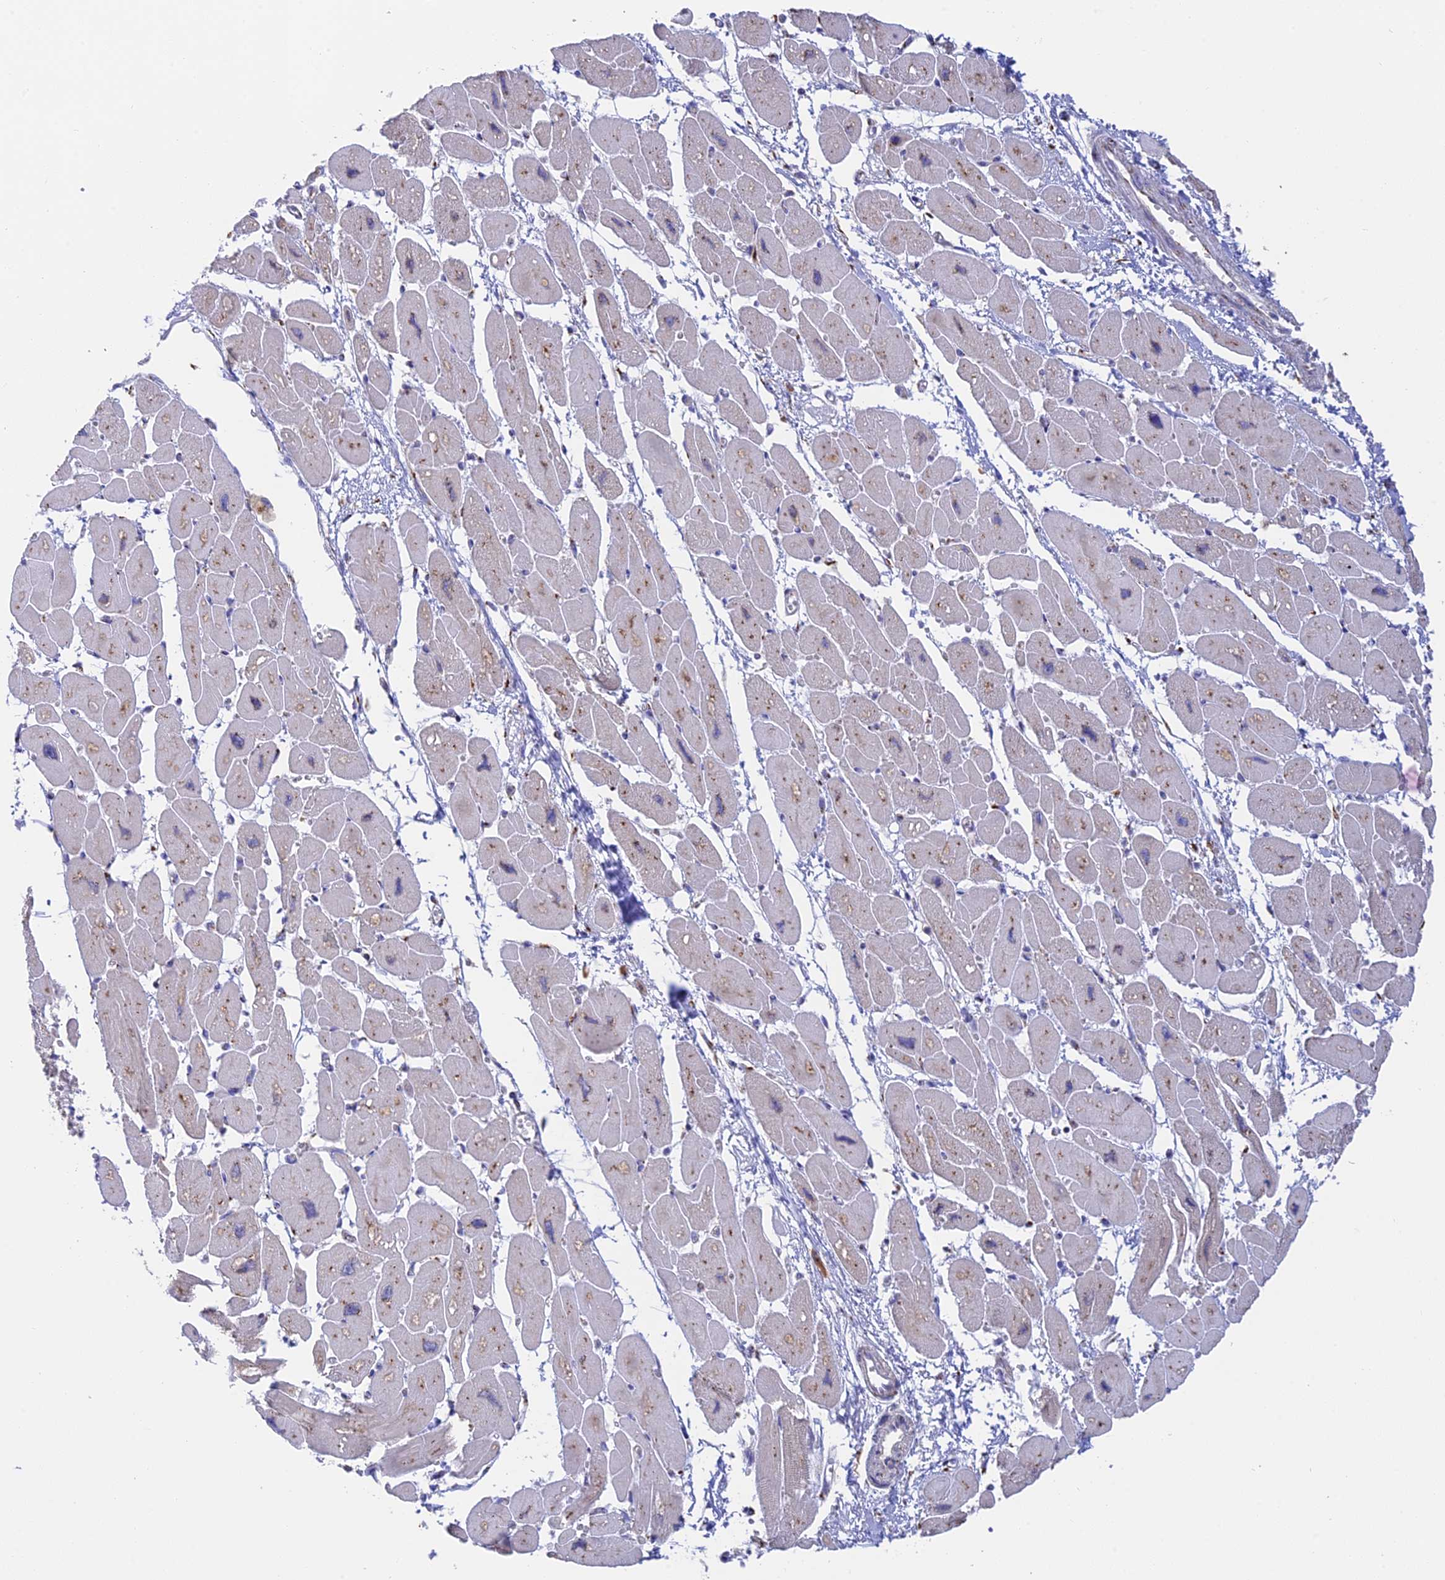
{"staining": {"intensity": "negative", "quantity": "none", "location": "none"}, "tissue": "heart muscle", "cell_type": "Cardiomyocytes", "image_type": "normal", "snomed": [{"axis": "morphology", "description": "Normal tissue, NOS"}, {"axis": "topography", "description": "Heart"}], "caption": "Immunohistochemistry (IHC) of normal human heart muscle exhibits no positivity in cardiomyocytes.", "gene": "GOLGA3", "patient": {"sex": "female", "age": 54}}